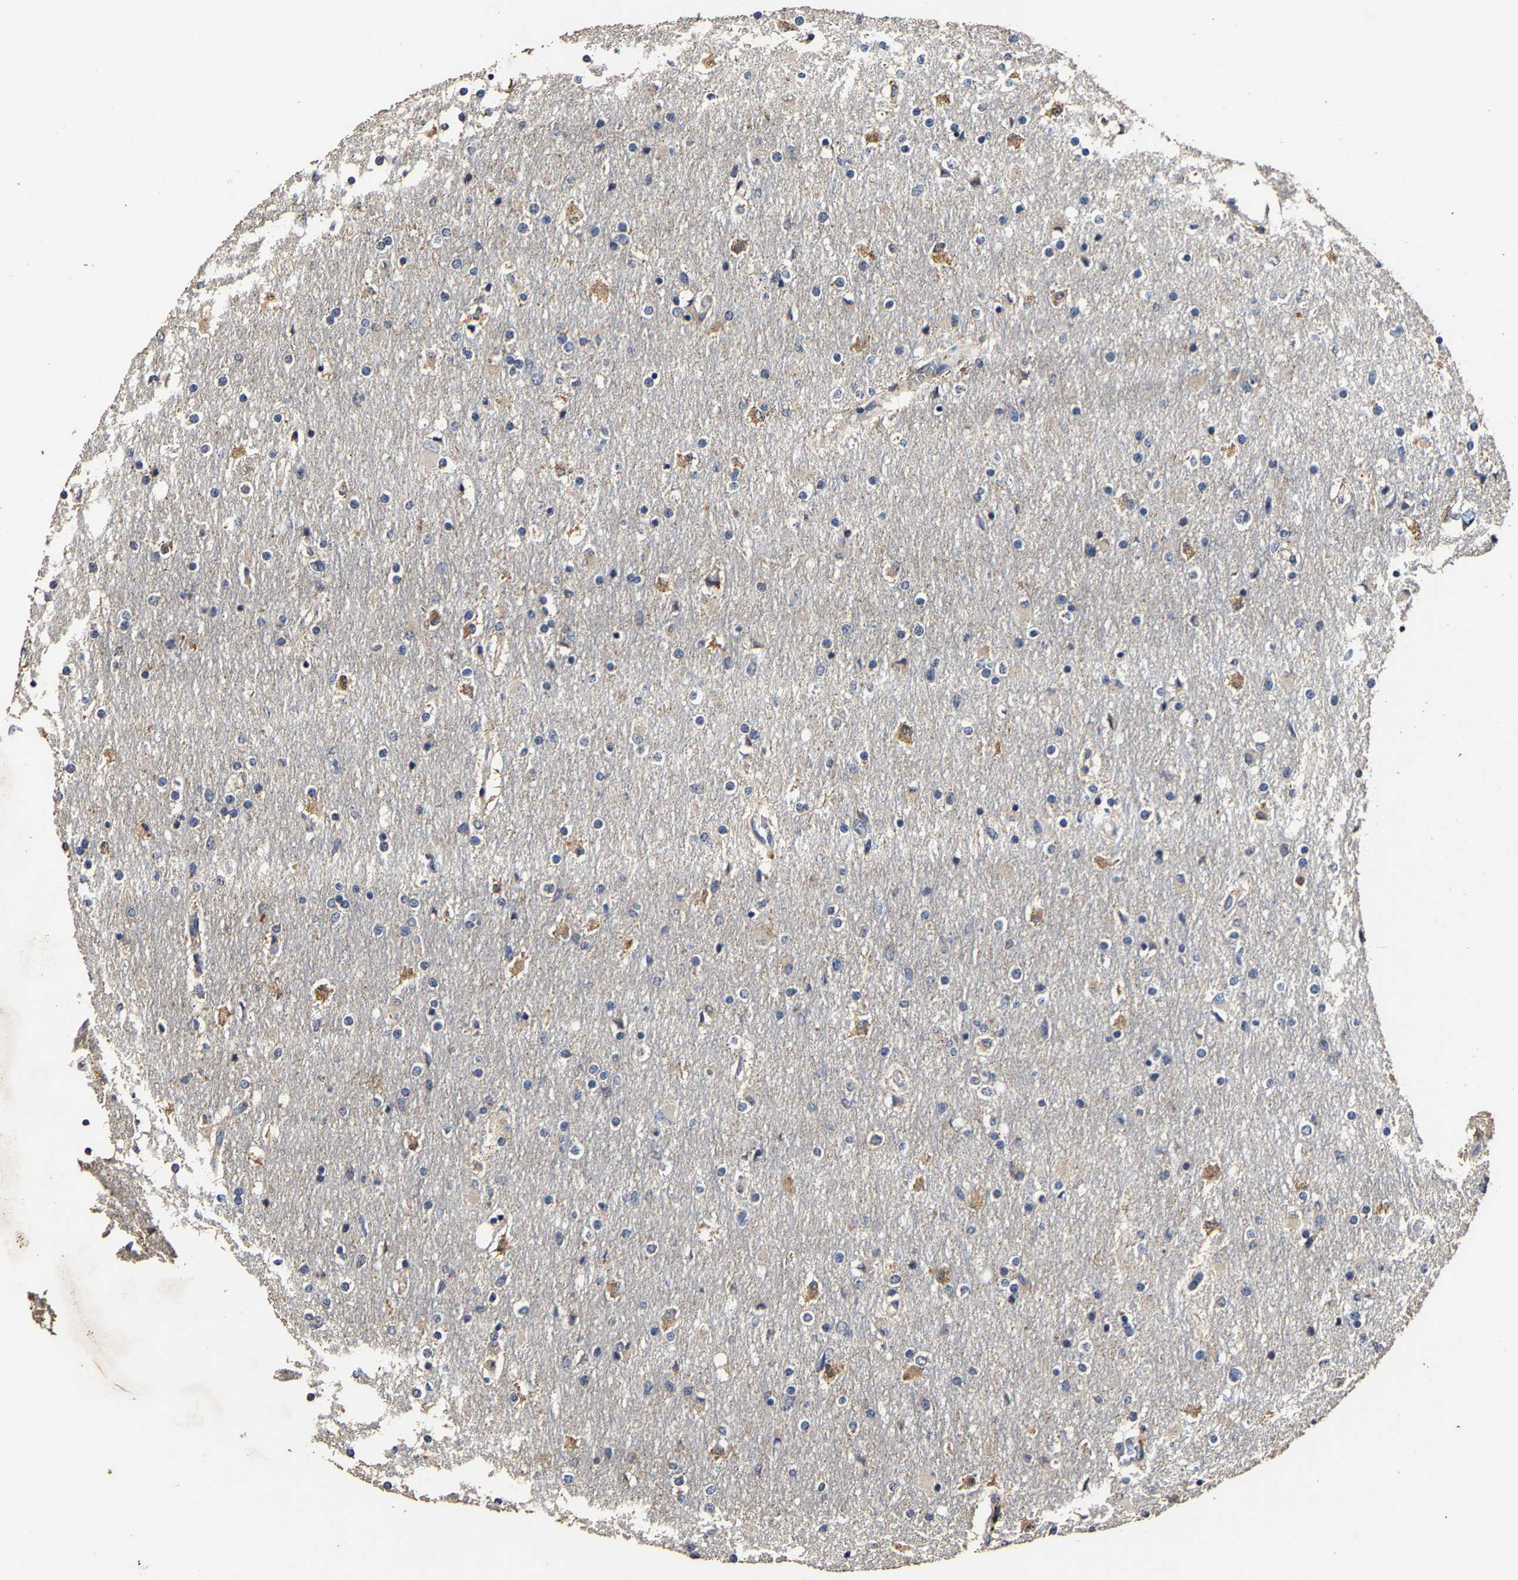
{"staining": {"intensity": "moderate", "quantity": "25%-75%", "location": "cytoplasmic/membranous"}, "tissue": "glioma", "cell_type": "Tumor cells", "image_type": "cancer", "snomed": [{"axis": "morphology", "description": "Glioma, malignant, High grade"}, {"axis": "topography", "description": "Cerebral cortex"}], "caption": "Glioma tissue demonstrates moderate cytoplasmic/membranous staining in about 25%-75% of tumor cells", "gene": "PPM1K", "patient": {"sex": "female", "age": 36}}